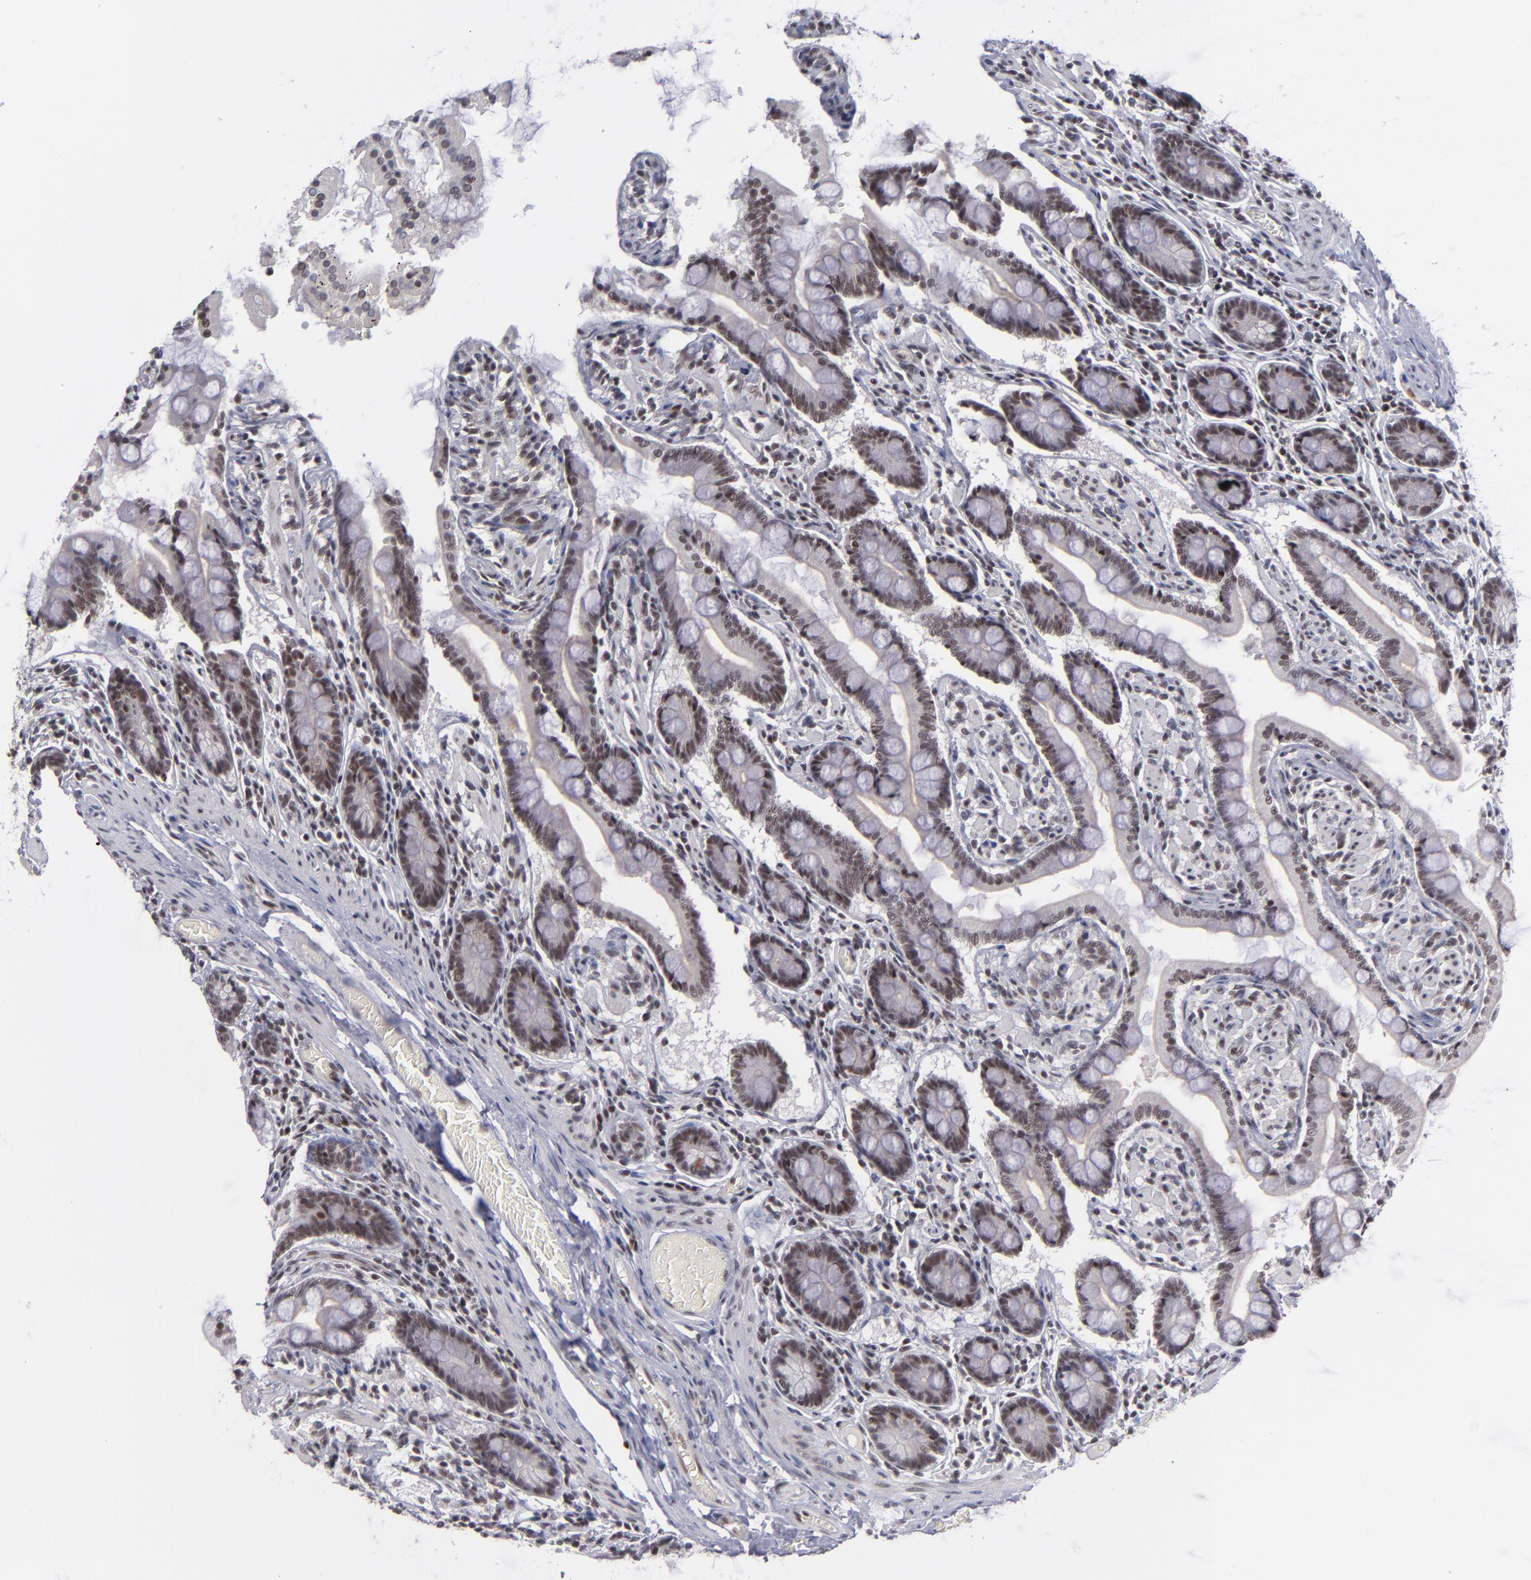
{"staining": {"intensity": "moderate", "quantity": ">75%", "location": "nuclear"}, "tissue": "small intestine", "cell_type": "Glandular cells", "image_type": "normal", "snomed": [{"axis": "morphology", "description": "Normal tissue, NOS"}, {"axis": "topography", "description": "Small intestine"}], "caption": "Immunohistochemical staining of unremarkable human small intestine exhibits >75% levels of moderate nuclear protein positivity in about >75% of glandular cells. (DAB IHC with brightfield microscopy, high magnification).", "gene": "MLLT3", "patient": {"sex": "male", "age": 41}}